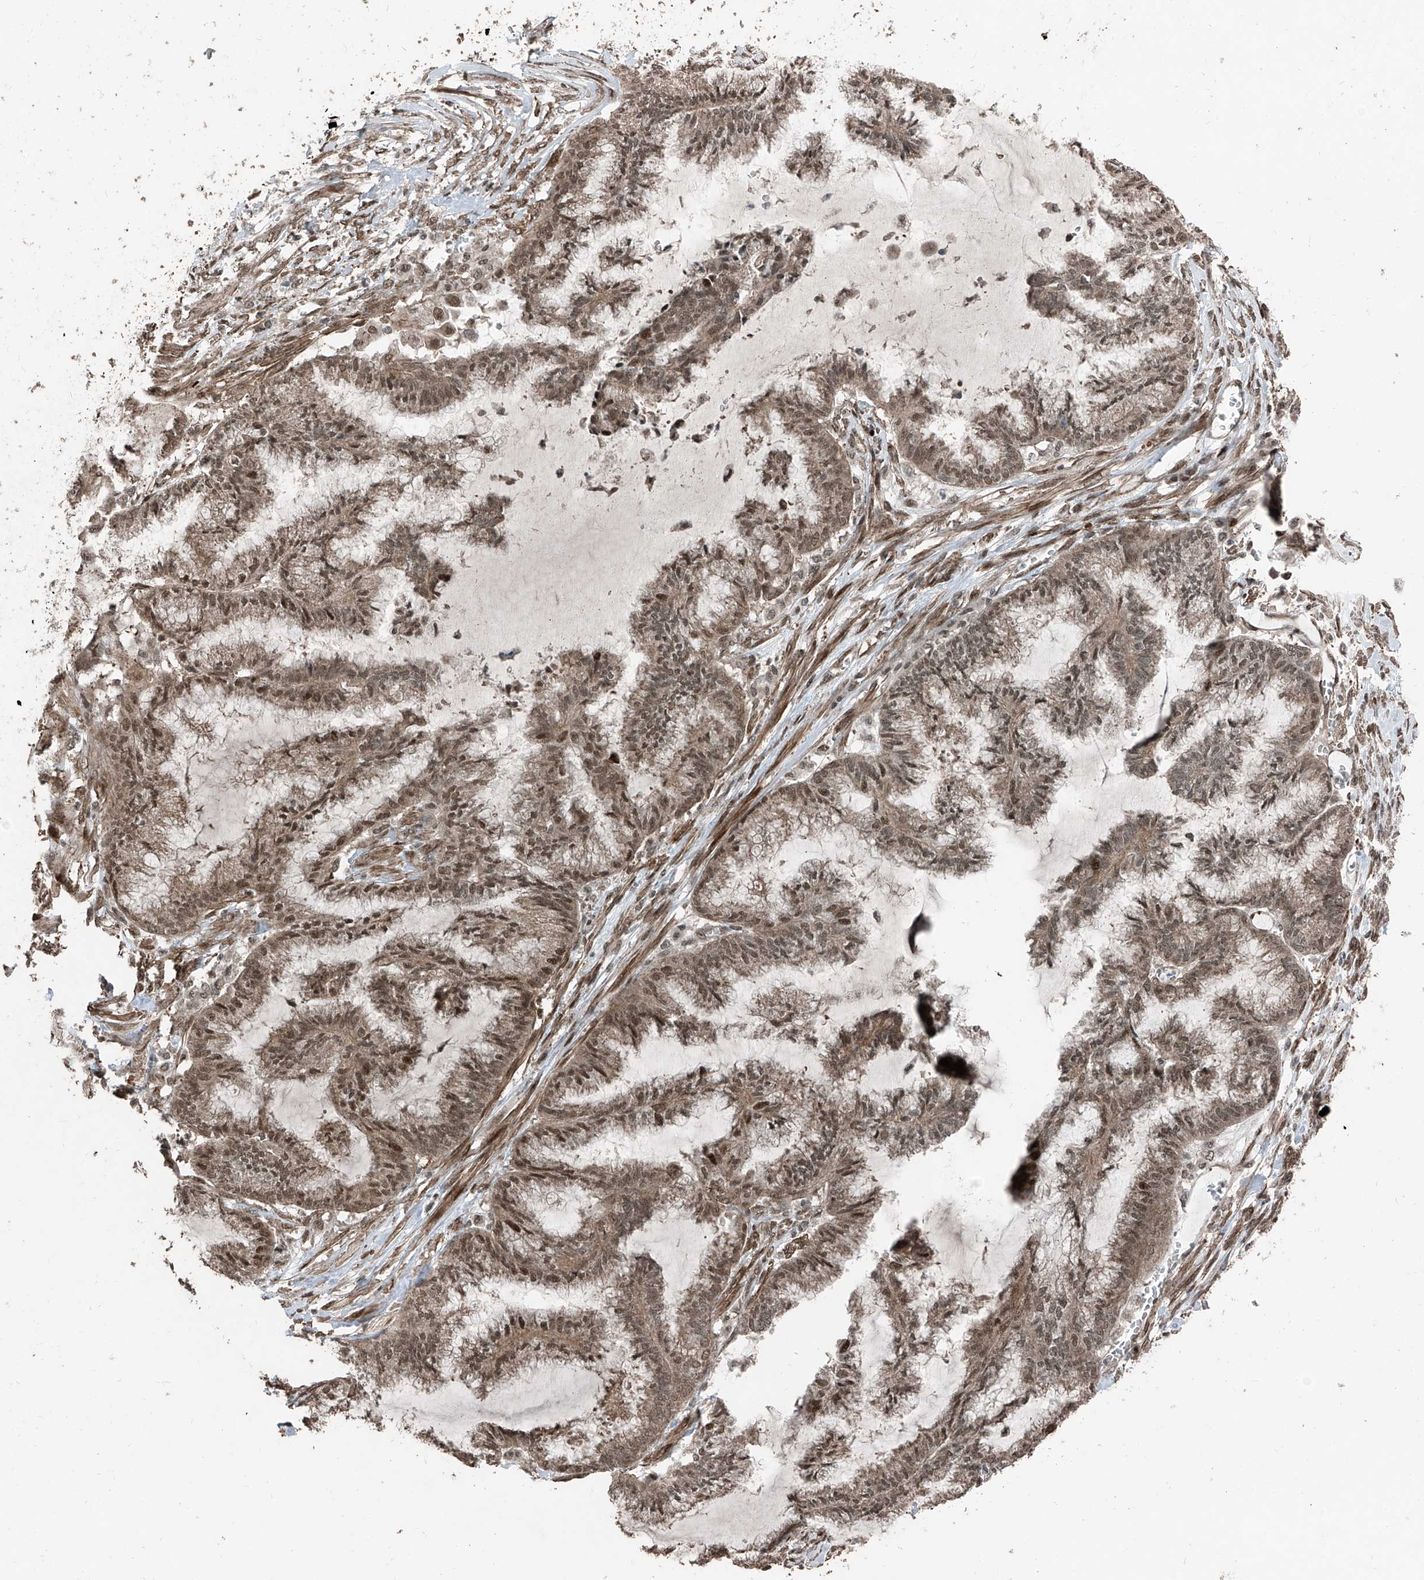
{"staining": {"intensity": "moderate", "quantity": ">75%", "location": "cytoplasmic/membranous,nuclear"}, "tissue": "endometrial cancer", "cell_type": "Tumor cells", "image_type": "cancer", "snomed": [{"axis": "morphology", "description": "Adenocarcinoma, NOS"}, {"axis": "topography", "description": "Endometrium"}], "caption": "The photomicrograph displays immunohistochemical staining of adenocarcinoma (endometrial). There is moderate cytoplasmic/membranous and nuclear positivity is present in approximately >75% of tumor cells. The staining was performed using DAB (3,3'-diaminobenzidine) to visualize the protein expression in brown, while the nuclei were stained in blue with hematoxylin (Magnification: 20x).", "gene": "ZNF570", "patient": {"sex": "female", "age": 86}}